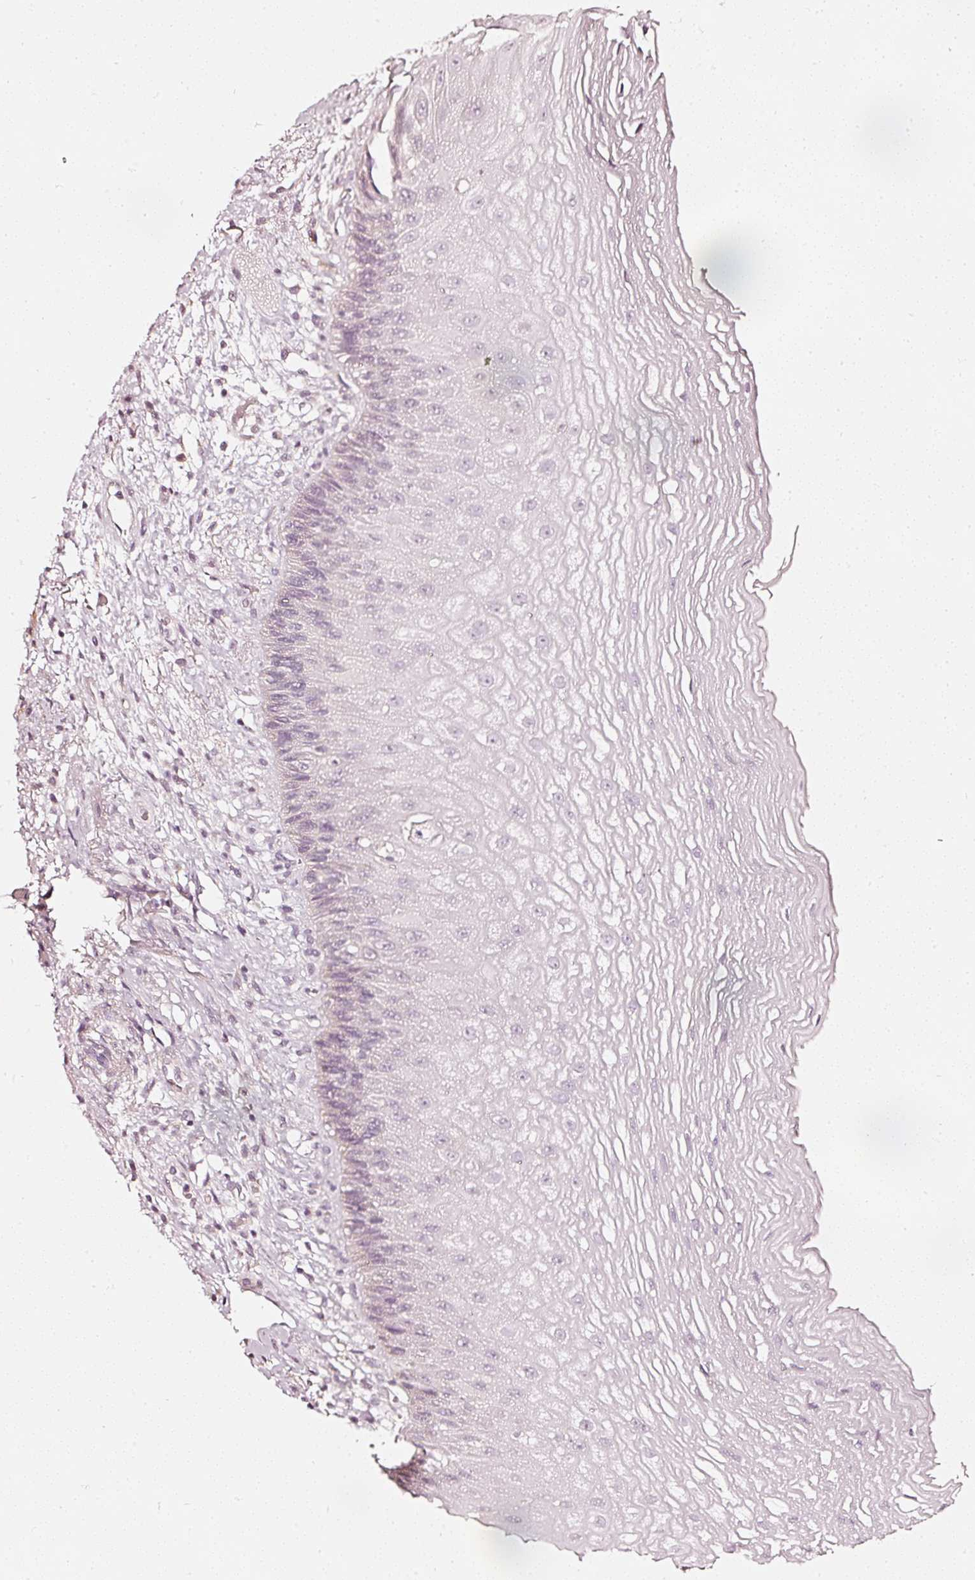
{"staining": {"intensity": "negative", "quantity": "none", "location": "none"}, "tissue": "esophagus", "cell_type": "Squamous epithelial cells", "image_type": "normal", "snomed": [{"axis": "morphology", "description": "Normal tissue, NOS"}, {"axis": "topography", "description": "Esophagus"}], "caption": "Squamous epithelial cells show no significant expression in normal esophagus.", "gene": "CNP", "patient": {"sex": "male", "age": 60}}